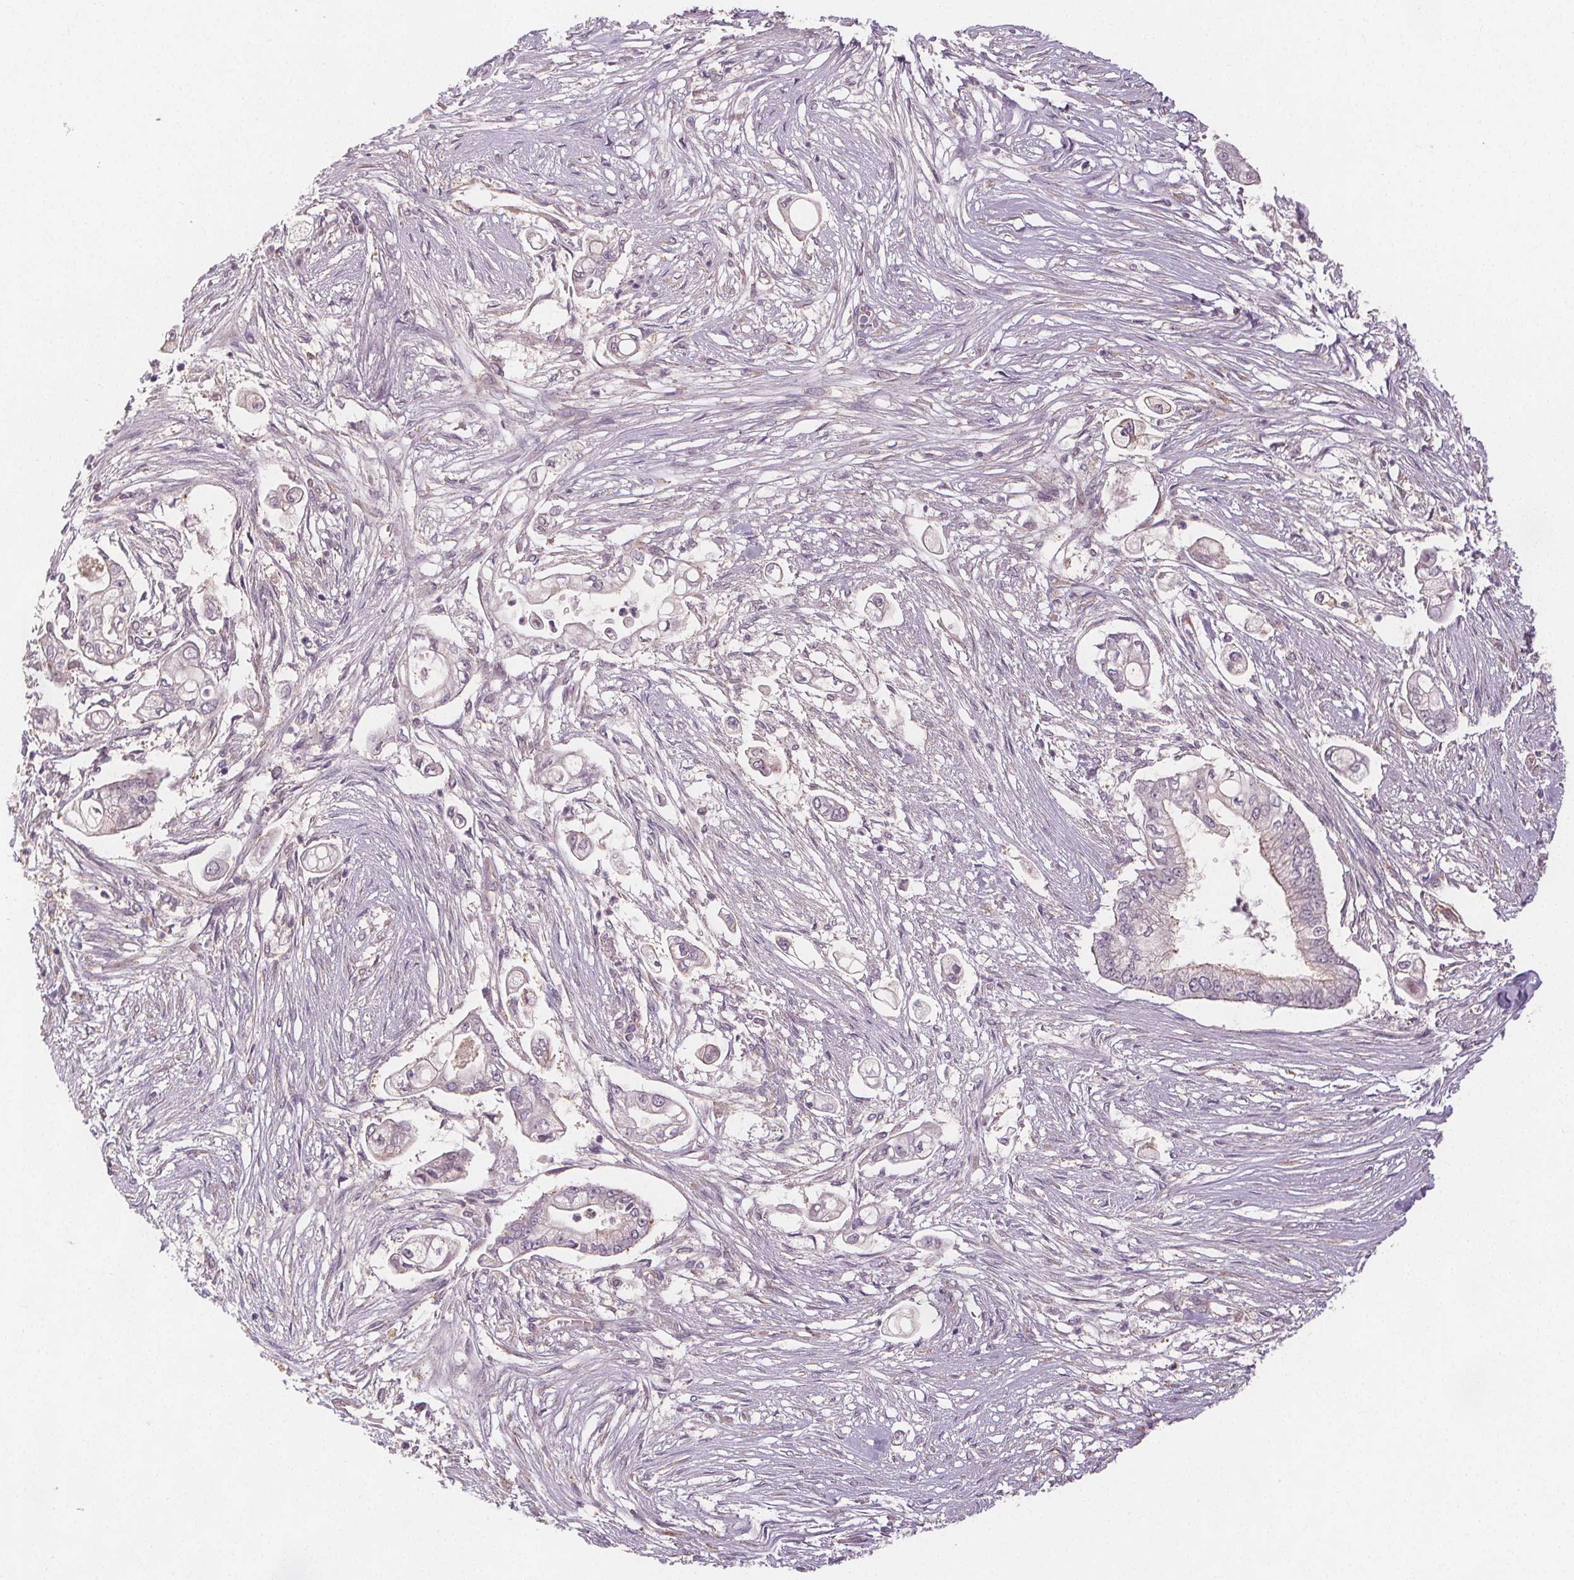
{"staining": {"intensity": "negative", "quantity": "none", "location": "none"}, "tissue": "pancreatic cancer", "cell_type": "Tumor cells", "image_type": "cancer", "snomed": [{"axis": "morphology", "description": "Adenocarcinoma, NOS"}, {"axis": "topography", "description": "Pancreas"}], "caption": "High magnification brightfield microscopy of pancreatic adenocarcinoma stained with DAB (3,3'-diaminobenzidine) (brown) and counterstained with hematoxylin (blue): tumor cells show no significant expression.", "gene": "VNN1", "patient": {"sex": "female", "age": 69}}